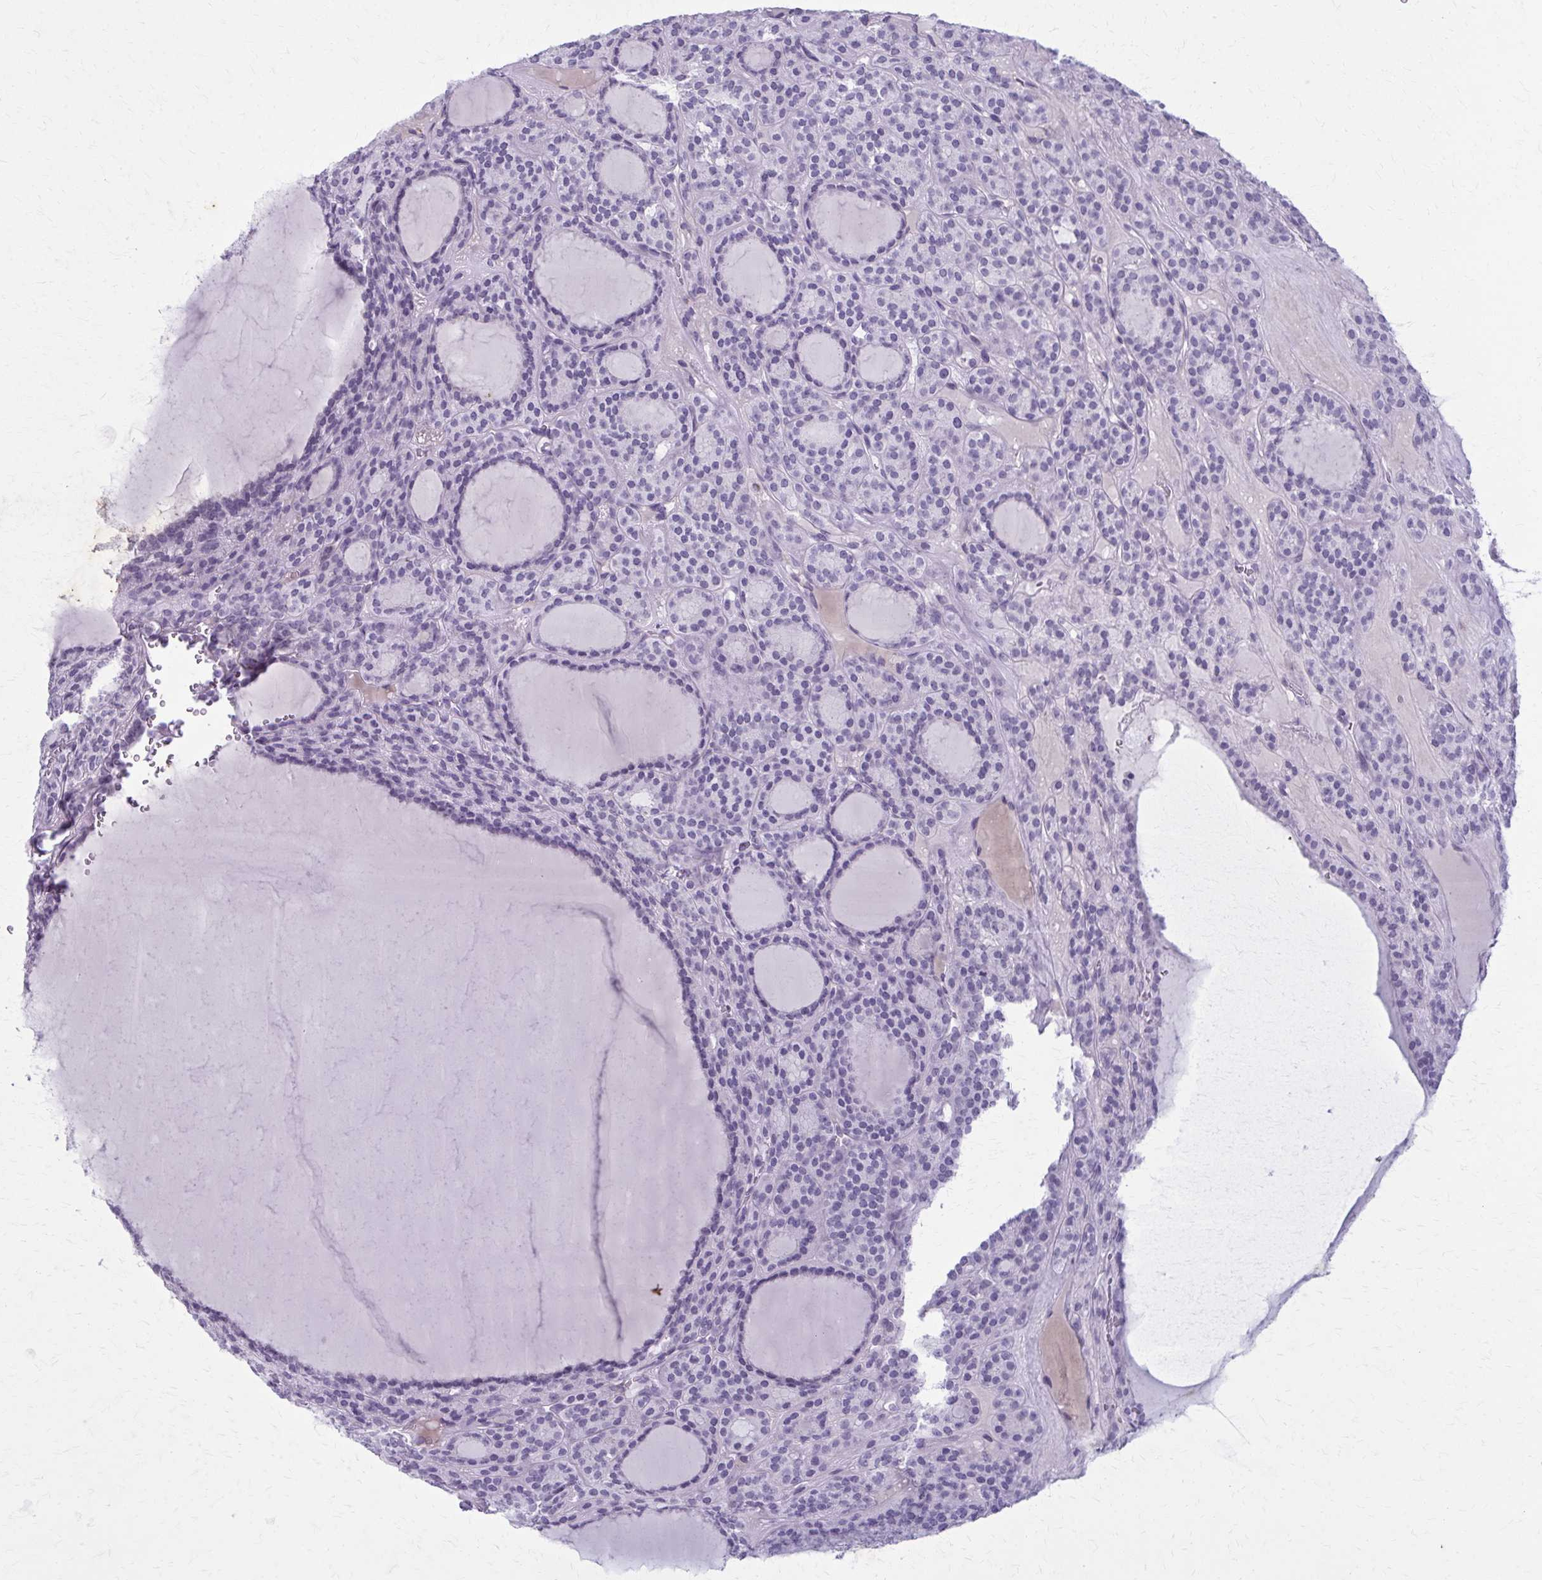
{"staining": {"intensity": "negative", "quantity": "none", "location": "none"}, "tissue": "thyroid cancer", "cell_type": "Tumor cells", "image_type": "cancer", "snomed": [{"axis": "morphology", "description": "Follicular adenoma carcinoma, NOS"}, {"axis": "topography", "description": "Thyroid gland"}], "caption": "Histopathology image shows no protein staining in tumor cells of follicular adenoma carcinoma (thyroid) tissue.", "gene": "CARD9", "patient": {"sex": "female", "age": 63}}